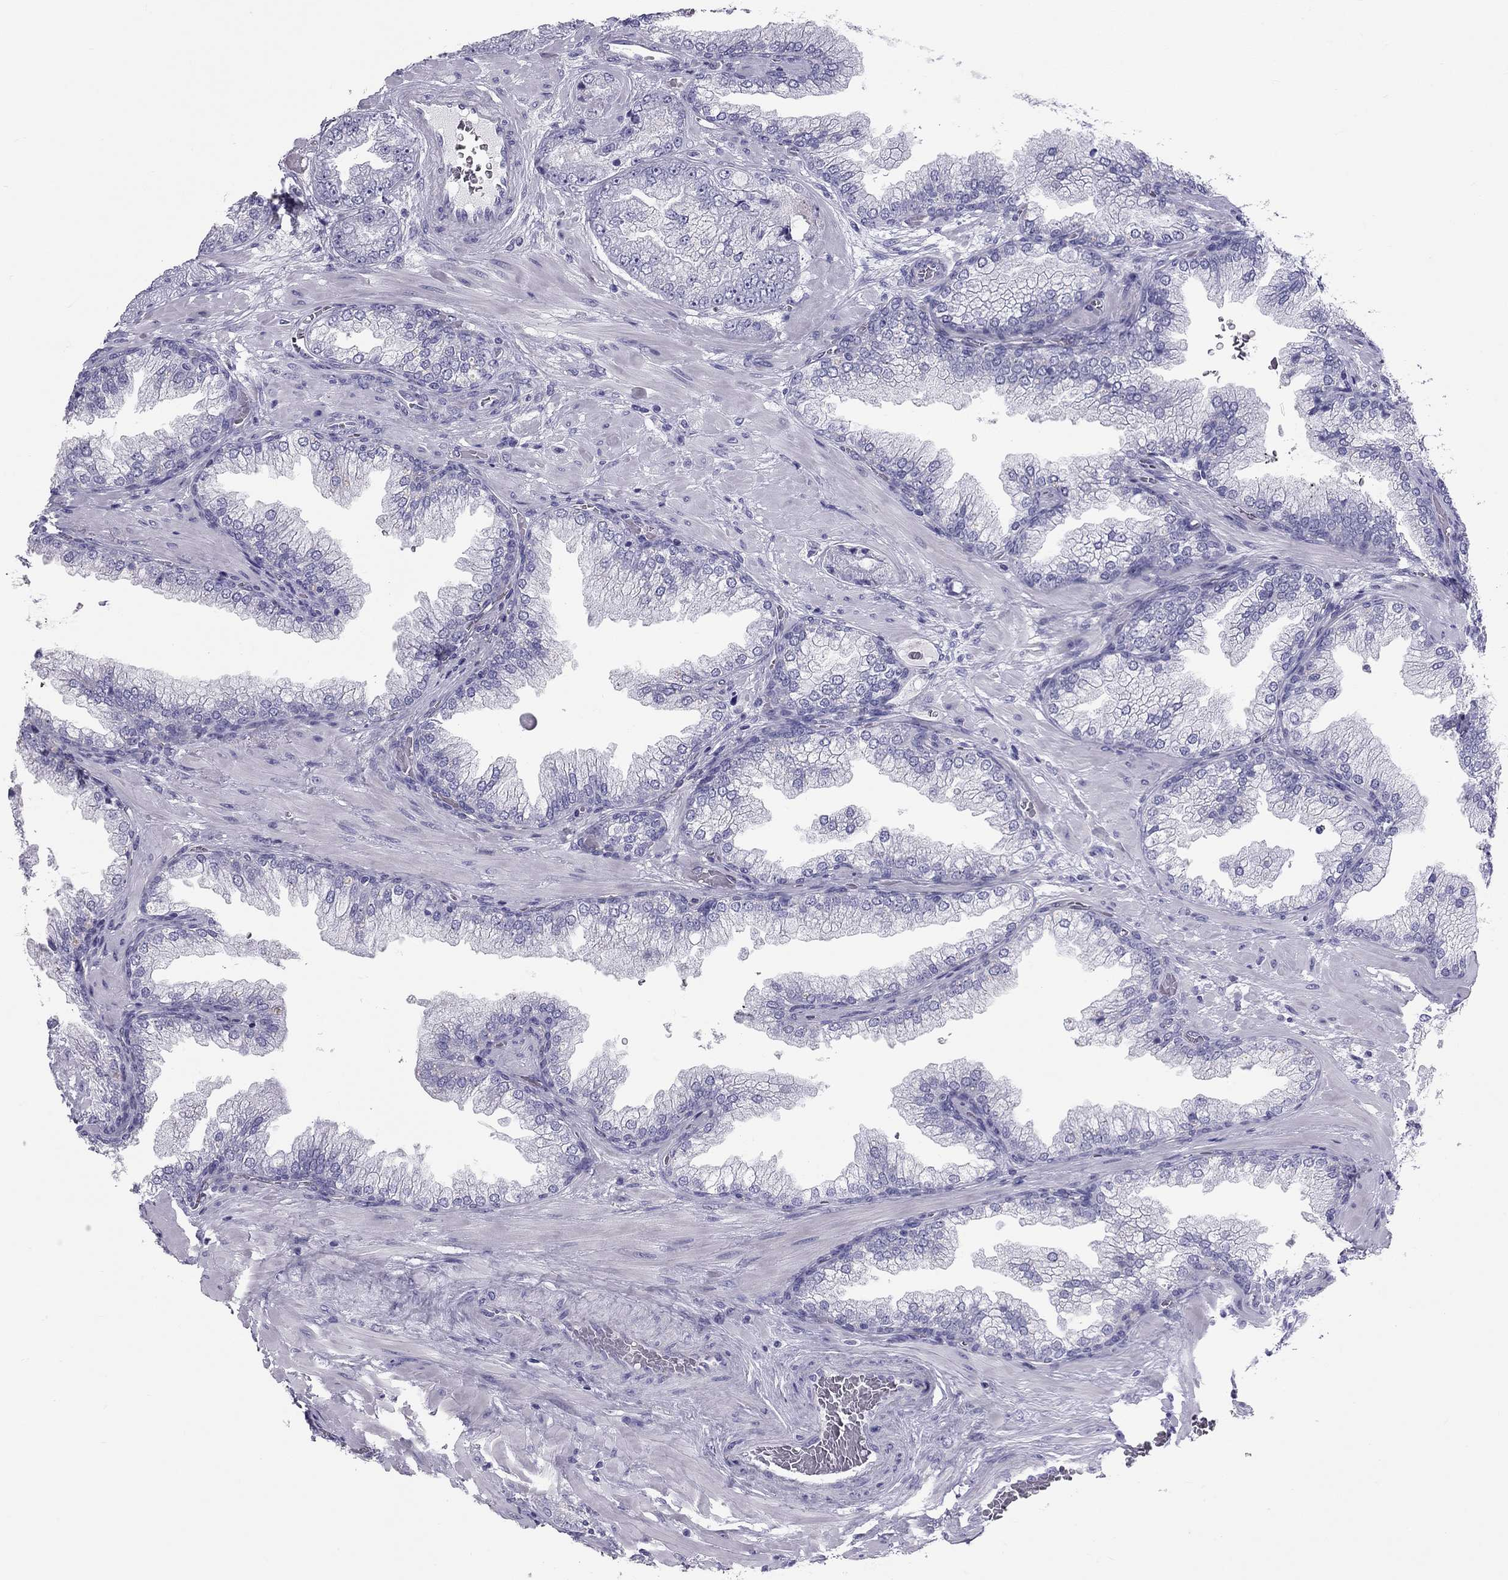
{"staining": {"intensity": "negative", "quantity": "none", "location": "none"}, "tissue": "prostate cancer", "cell_type": "Tumor cells", "image_type": "cancer", "snomed": [{"axis": "morphology", "description": "Adenocarcinoma, Low grade"}, {"axis": "topography", "description": "Prostate"}], "caption": "Immunohistochemical staining of prostate cancer reveals no significant staining in tumor cells.", "gene": "FSCN3", "patient": {"sex": "male", "age": 57}}